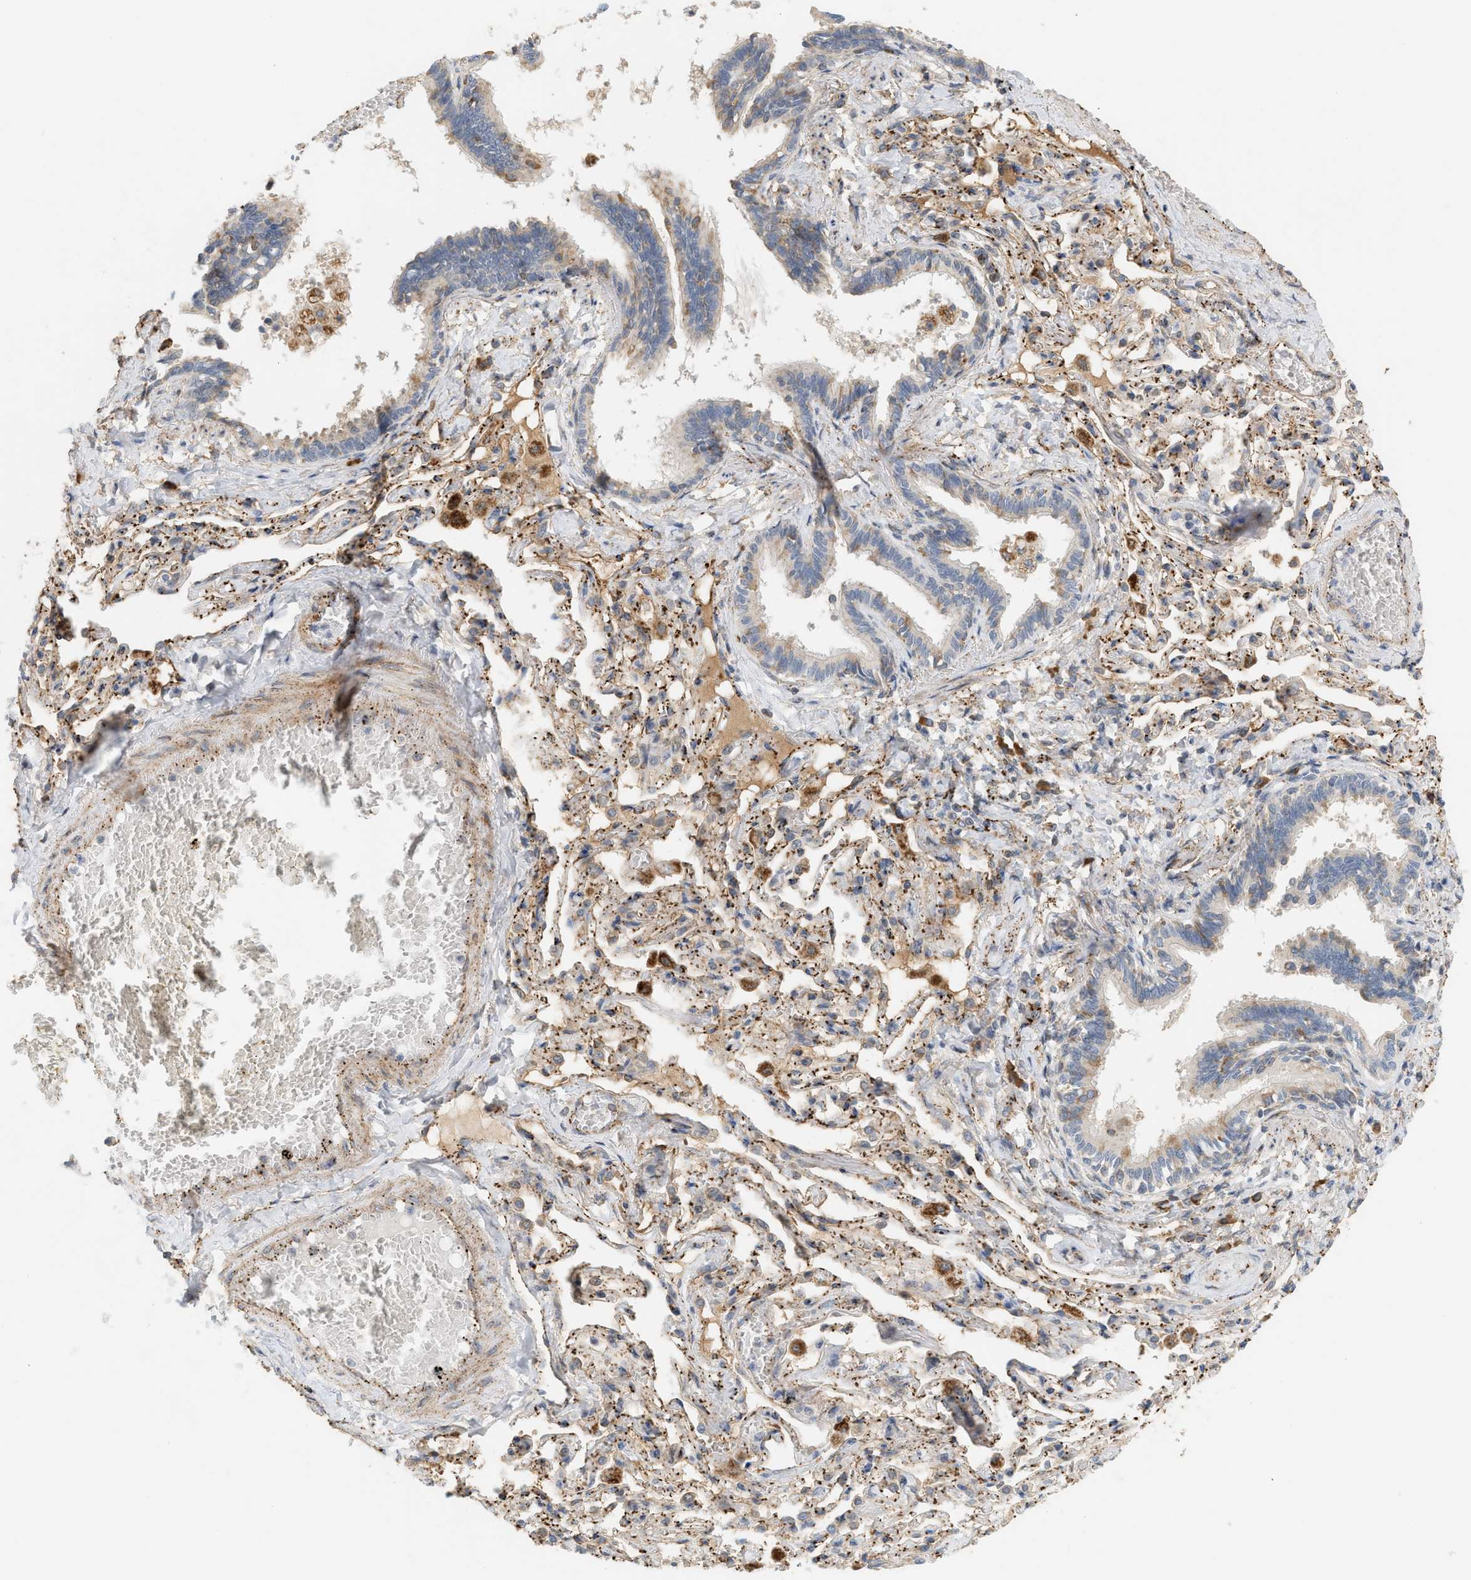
{"staining": {"intensity": "moderate", "quantity": "25%-75%", "location": "cytoplasmic/membranous"}, "tissue": "bronchus", "cell_type": "Respiratory epithelial cells", "image_type": "normal", "snomed": [{"axis": "morphology", "description": "Normal tissue, NOS"}, {"axis": "morphology", "description": "Inflammation, NOS"}, {"axis": "topography", "description": "Cartilage tissue"}, {"axis": "topography", "description": "Lung"}], "caption": "Protein staining of unremarkable bronchus exhibits moderate cytoplasmic/membranous staining in approximately 25%-75% of respiratory epithelial cells.", "gene": "SVOP", "patient": {"sex": "male", "age": 71}}